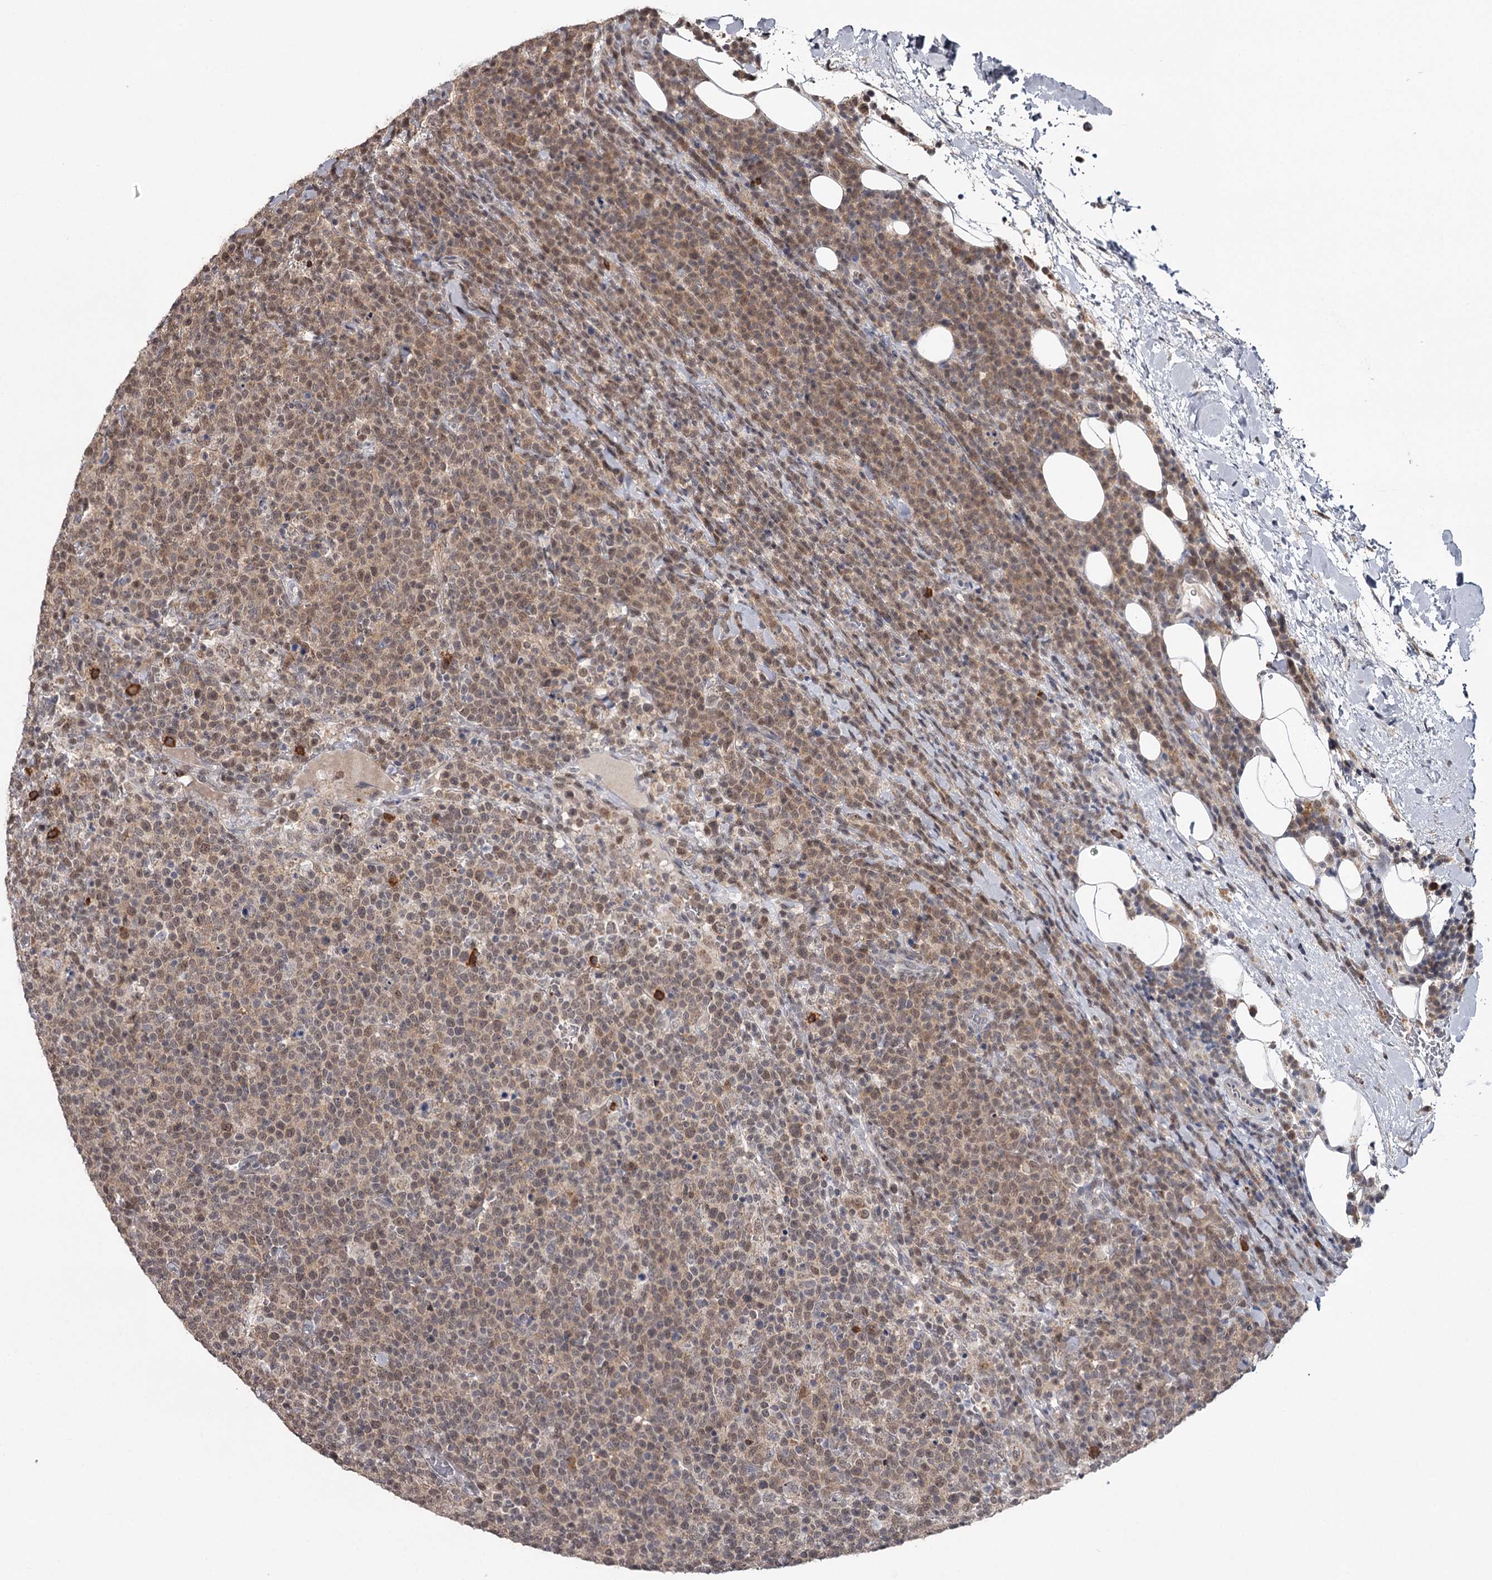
{"staining": {"intensity": "moderate", "quantity": ">75%", "location": "cytoplasmic/membranous,nuclear"}, "tissue": "lymphoma", "cell_type": "Tumor cells", "image_type": "cancer", "snomed": [{"axis": "morphology", "description": "Malignant lymphoma, non-Hodgkin's type, High grade"}, {"axis": "topography", "description": "Lymph node"}], "caption": "Tumor cells reveal medium levels of moderate cytoplasmic/membranous and nuclear expression in approximately >75% of cells in malignant lymphoma, non-Hodgkin's type (high-grade).", "gene": "GTSF1", "patient": {"sex": "male", "age": 61}}